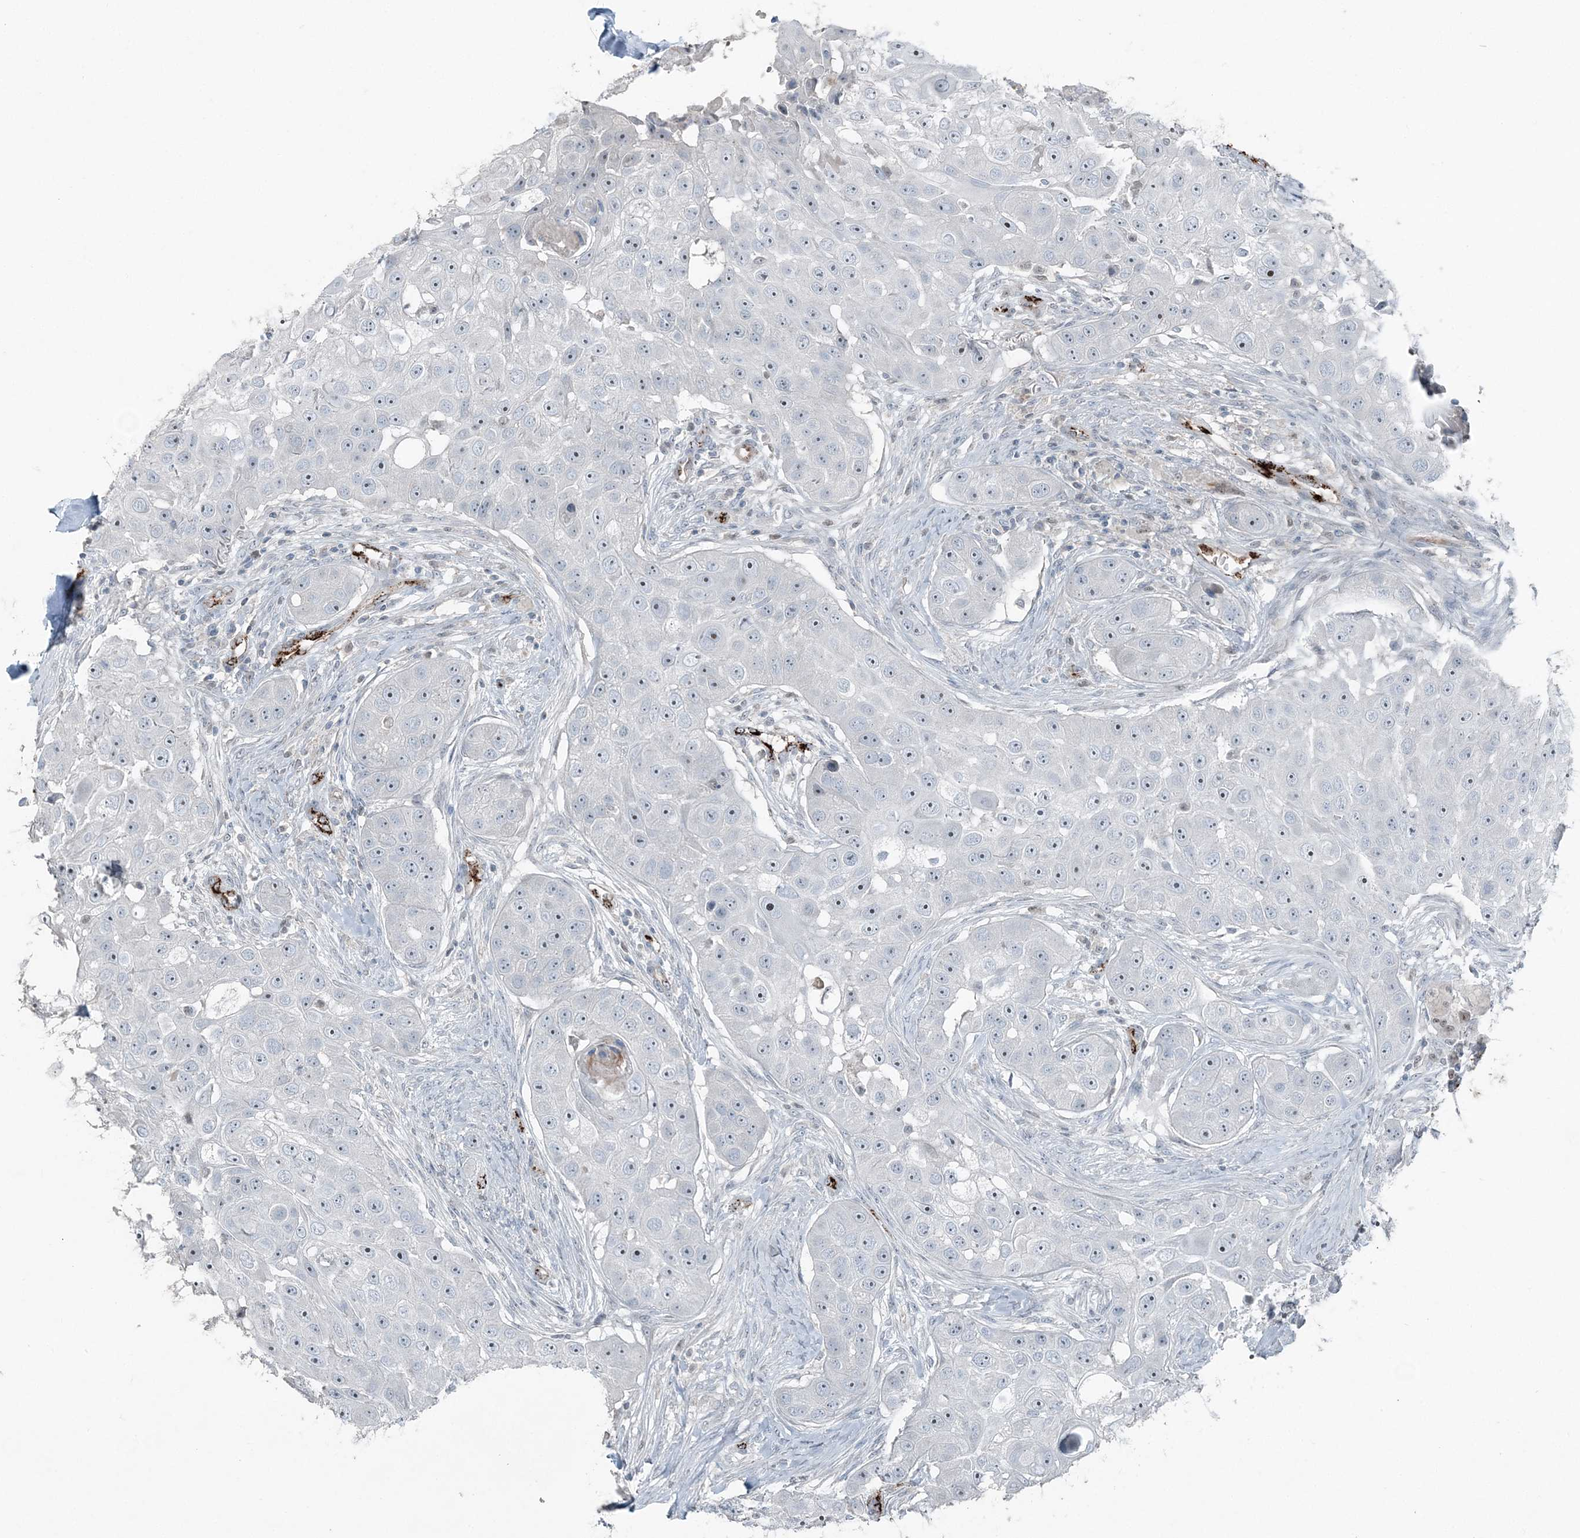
{"staining": {"intensity": "weak", "quantity": "<25%", "location": "nuclear"}, "tissue": "head and neck cancer", "cell_type": "Tumor cells", "image_type": "cancer", "snomed": [{"axis": "morphology", "description": "Normal tissue, NOS"}, {"axis": "morphology", "description": "Squamous cell carcinoma, NOS"}, {"axis": "topography", "description": "Skeletal muscle"}, {"axis": "topography", "description": "Head-Neck"}], "caption": "A micrograph of human squamous cell carcinoma (head and neck) is negative for staining in tumor cells. The staining is performed using DAB brown chromogen with nuclei counter-stained in using hematoxylin.", "gene": "ELOVL7", "patient": {"sex": "male", "age": 51}}